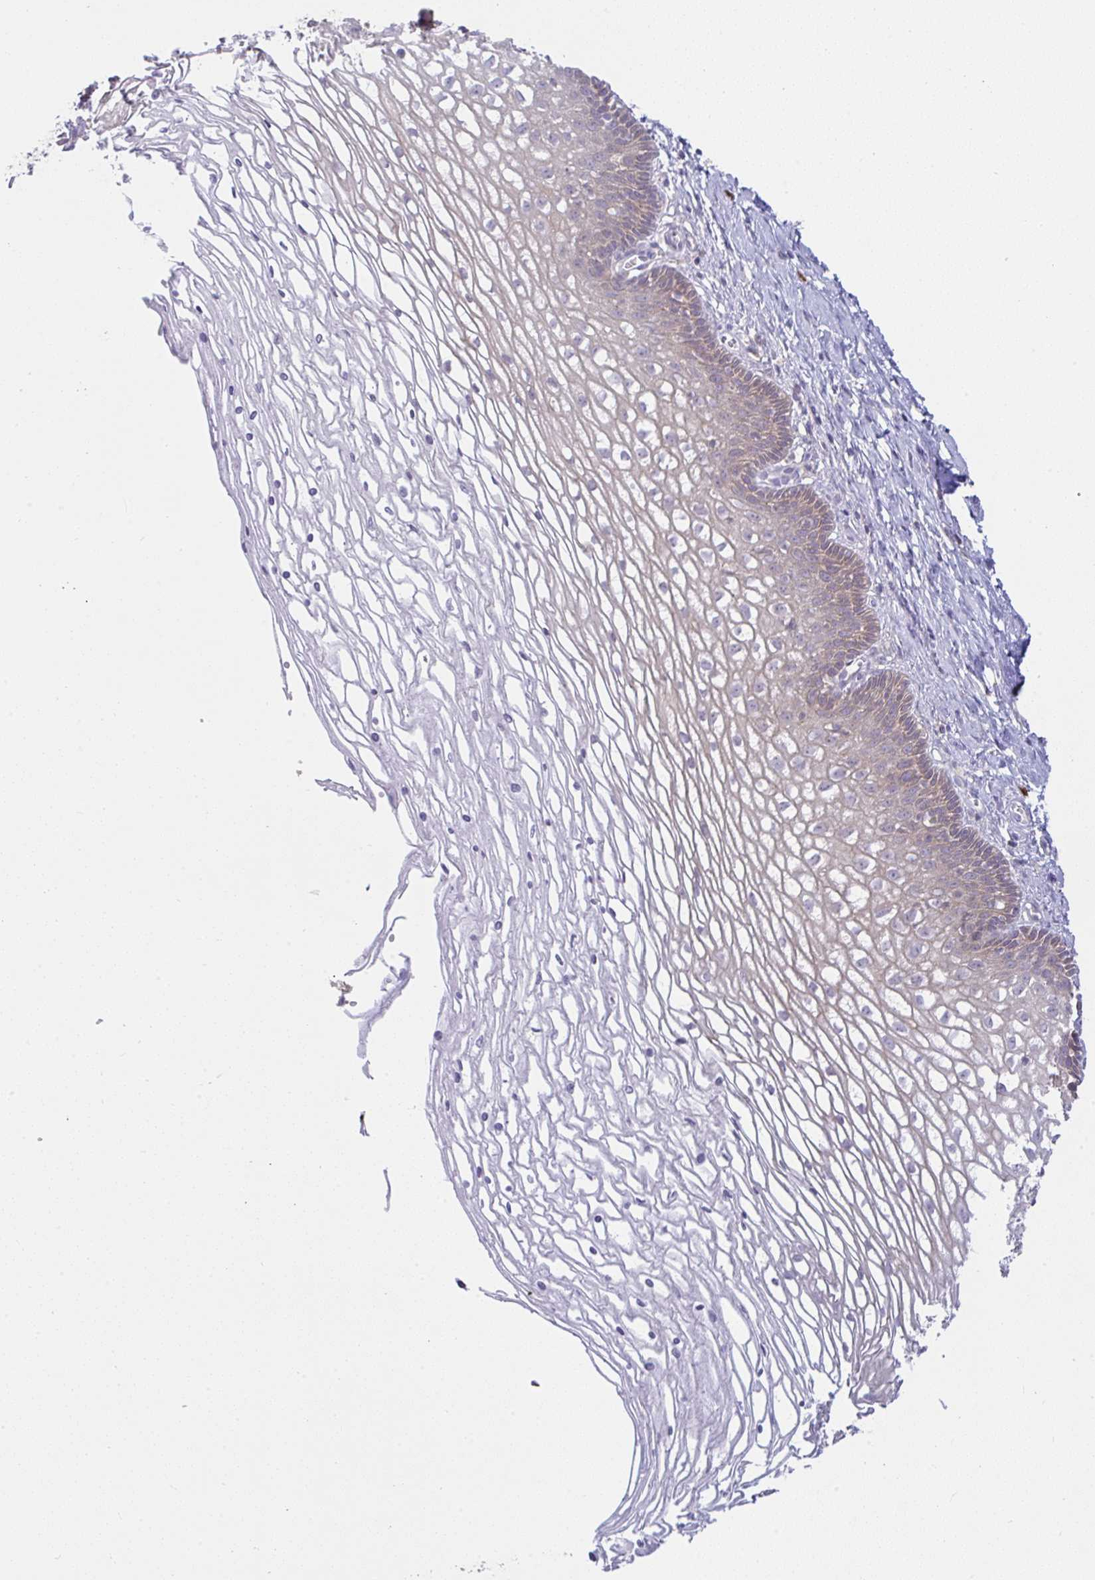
{"staining": {"intensity": "weak", "quantity": "25%-75%", "location": "cytoplasmic/membranous"}, "tissue": "cervix", "cell_type": "Glandular cells", "image_type": "normal", "snomed": [{"axis": "morphology", "description": "Normal tissue, NOS"}, {"axis": "topography", "description": "Cervix"}], "caption": "Glandular cells display low levels of weak cytoplasmic/membranous expression in approximately 25%-75% of cells in benign human cervix.", "gene": "DERL2", "patient": {"sex": "female", "age": 36}}